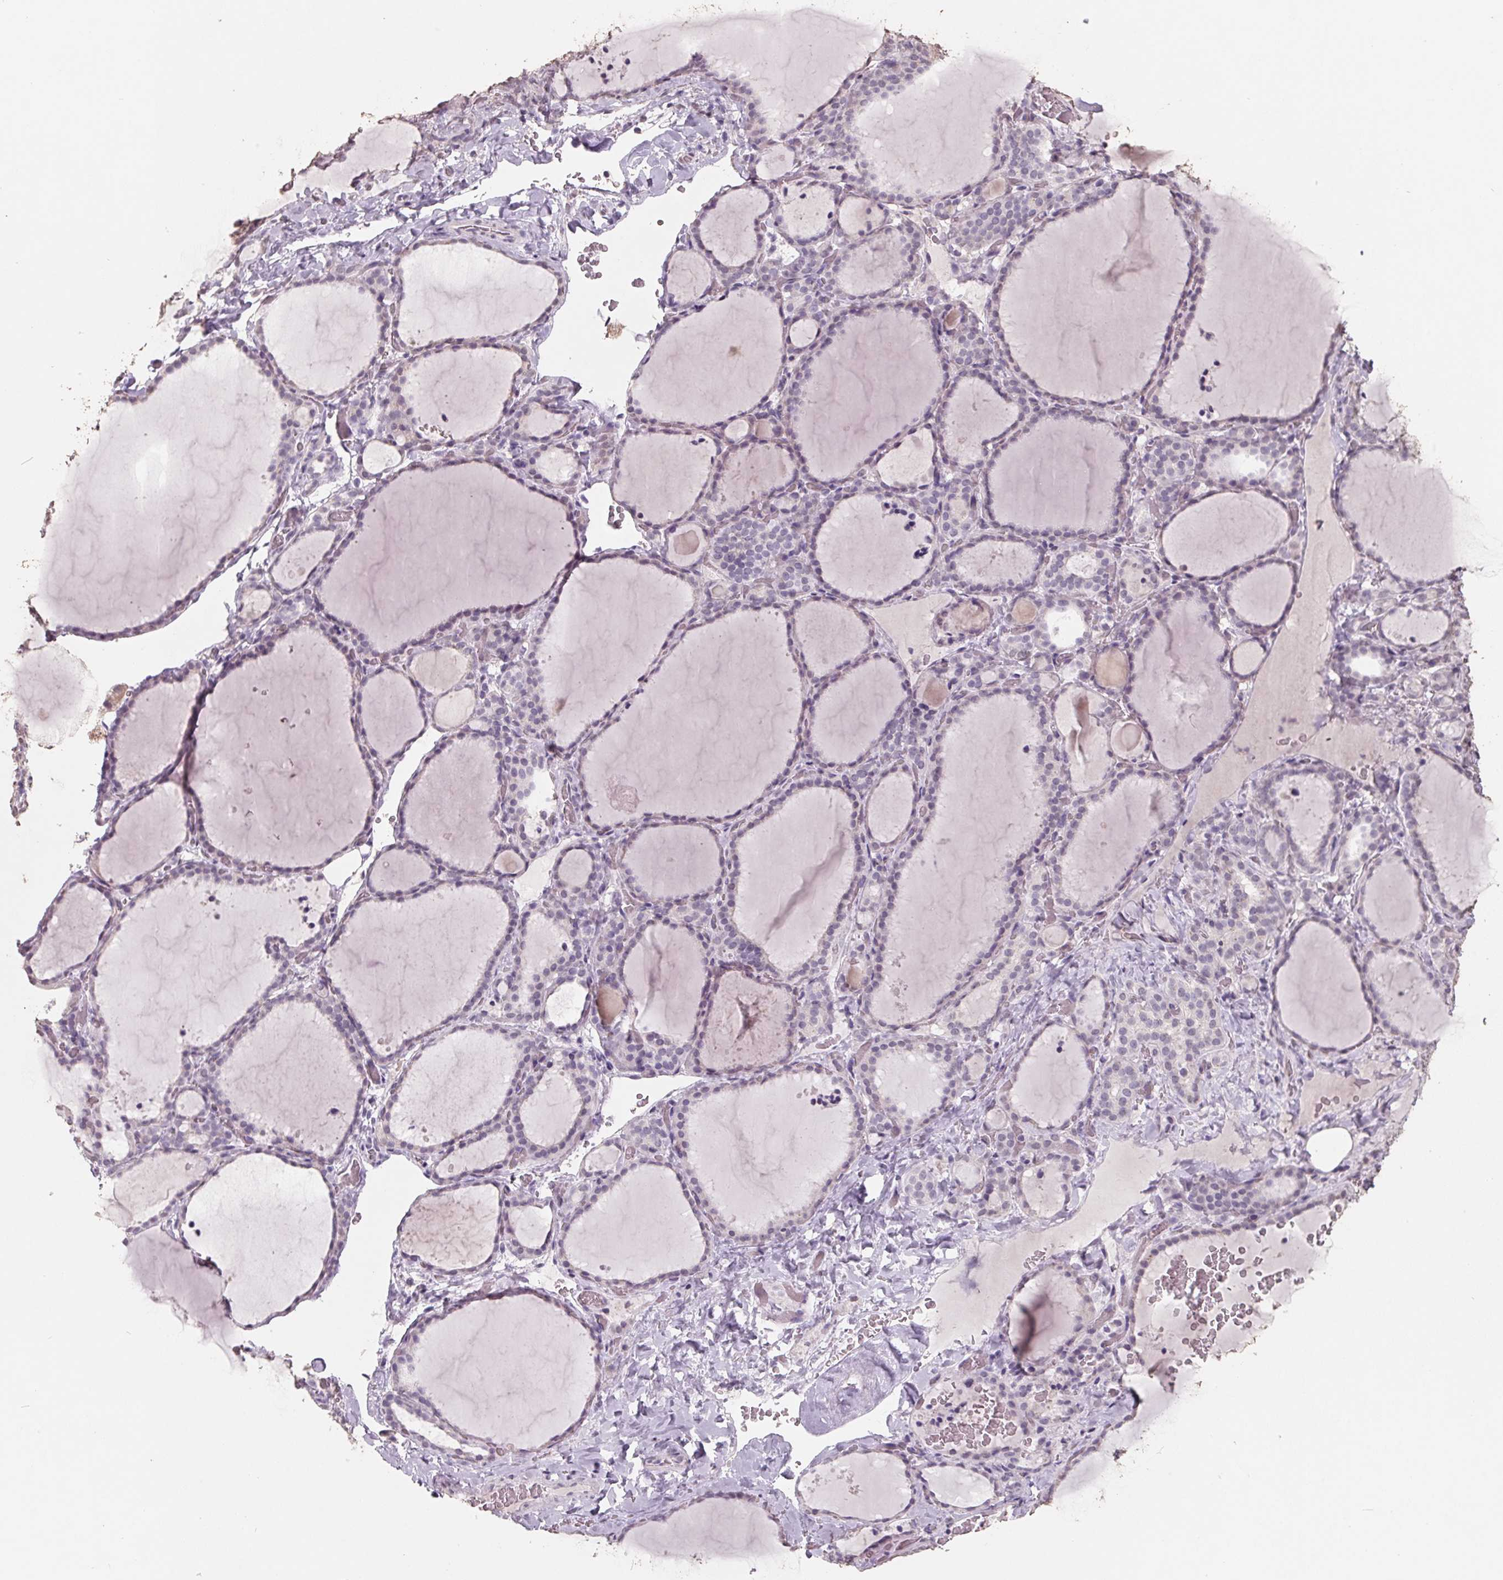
{"staining": {"intensity": "weak", "quantity": "<25%", "location": "cytoplasmic/membranous,nuclear"}, "tissue": "thyroid gland", "cell_type": "Glandular cells", "image_type": "normal", "snomed": [{"axis": "morphology", "description": "Normal tissue, NOS"}, {"axis": "topography", "description": "Thyroid gland"}], "caption": "This is an immunohistochemistry (IHC) micrograph of normal thyroid gland. There is no staining in glandular cells.", "gene": "FTCD", "patient": {"sex": "female", "age": 22}}